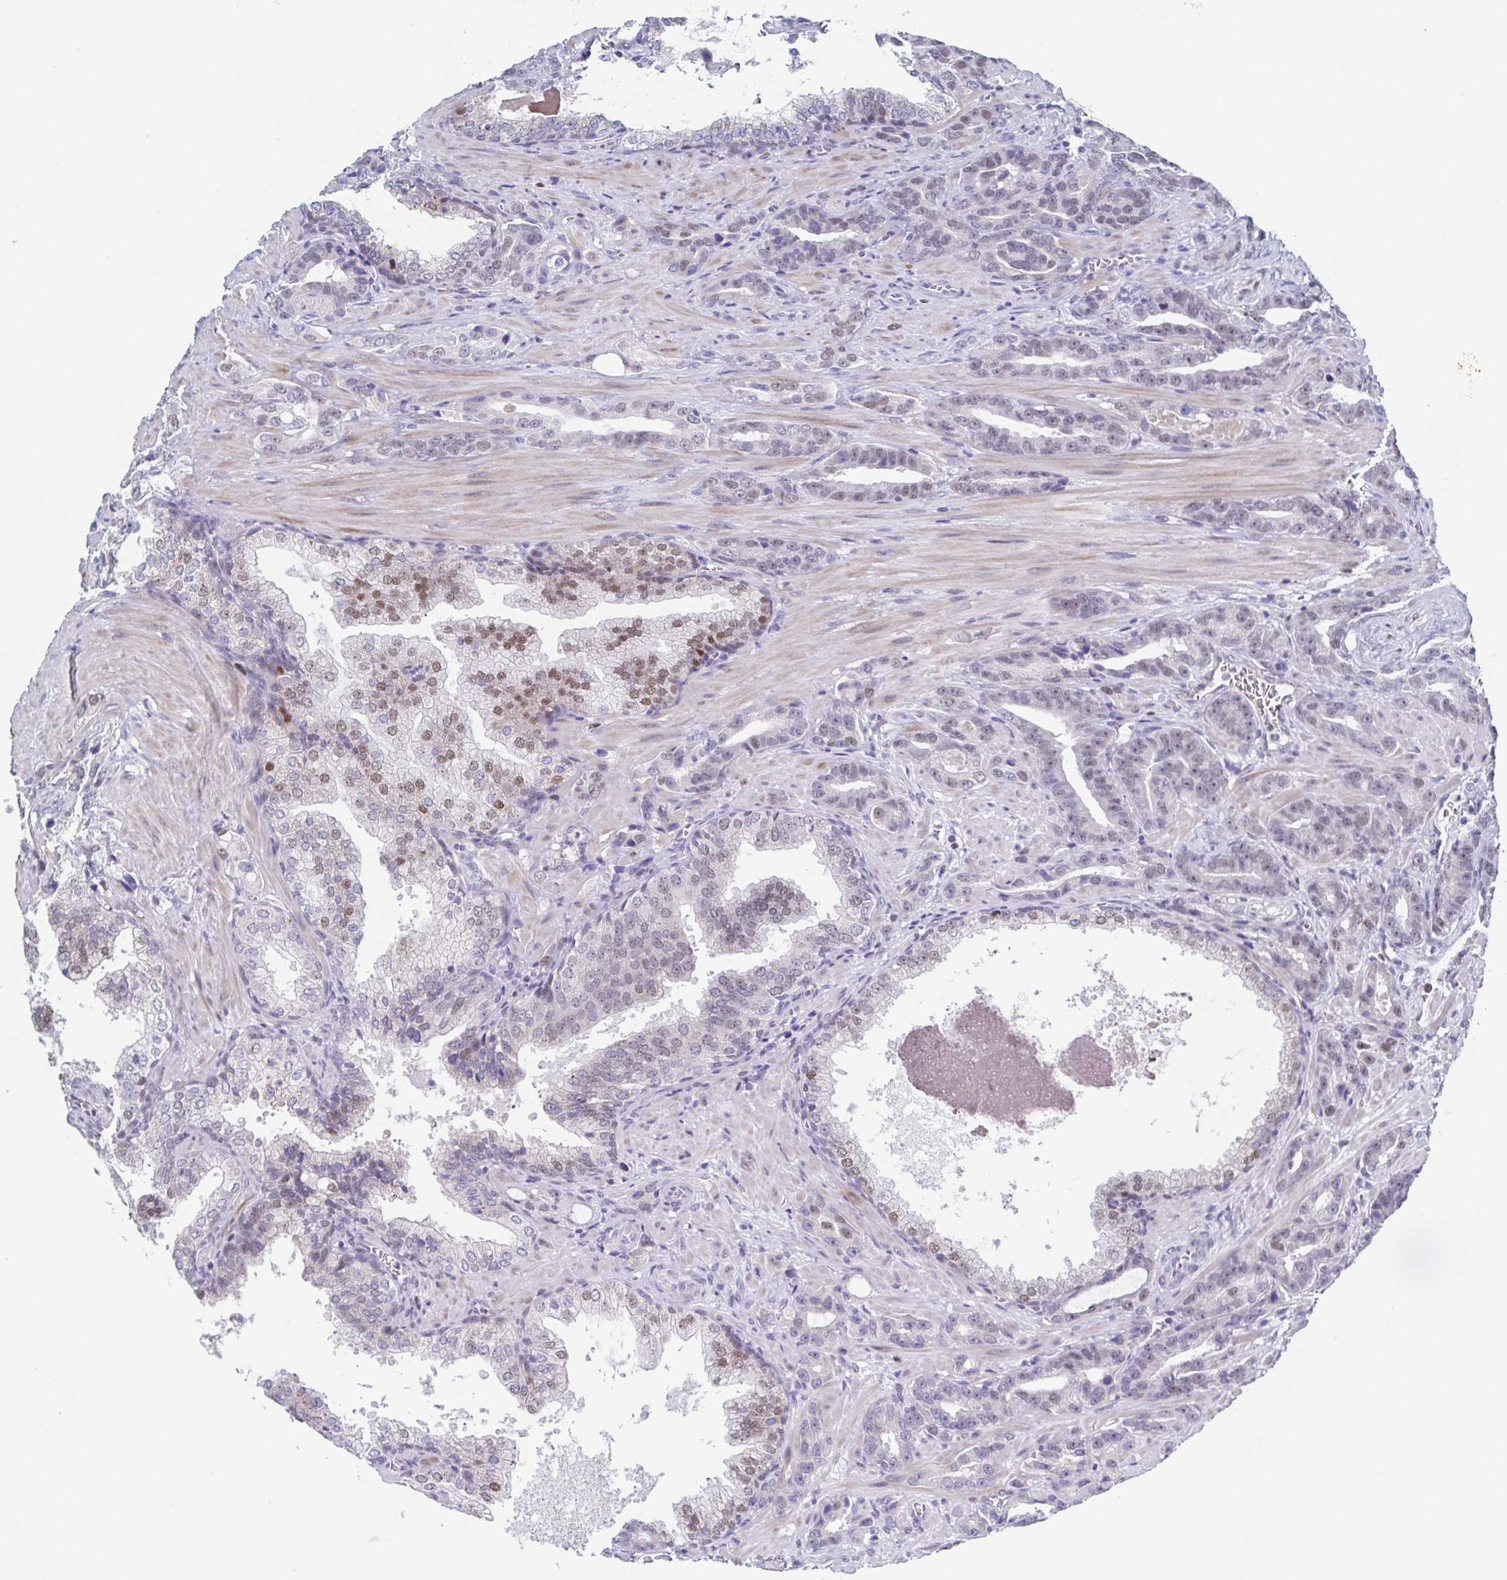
{"staining": {"intensity": "weak", "quantity": "<25%", "location": "nuclear"}, "tissue": "prostate cancer", "cell_type": "Tumor cells", "image_type": "cancer", "snomed": [{"axis": "morphology", "description": "Adenocarcinoma, High grade"}, {"axis": "topography", "description": "Prostate"}], "caption": "Immunohistochemical staining of prostate cancer displays no significant expression in tumor cells. (DAB (3,3'-diaminobenzidine) IHC, high magnification).", "gene": "PBOV1", "patient": {"sex": "male", "age": 65}}